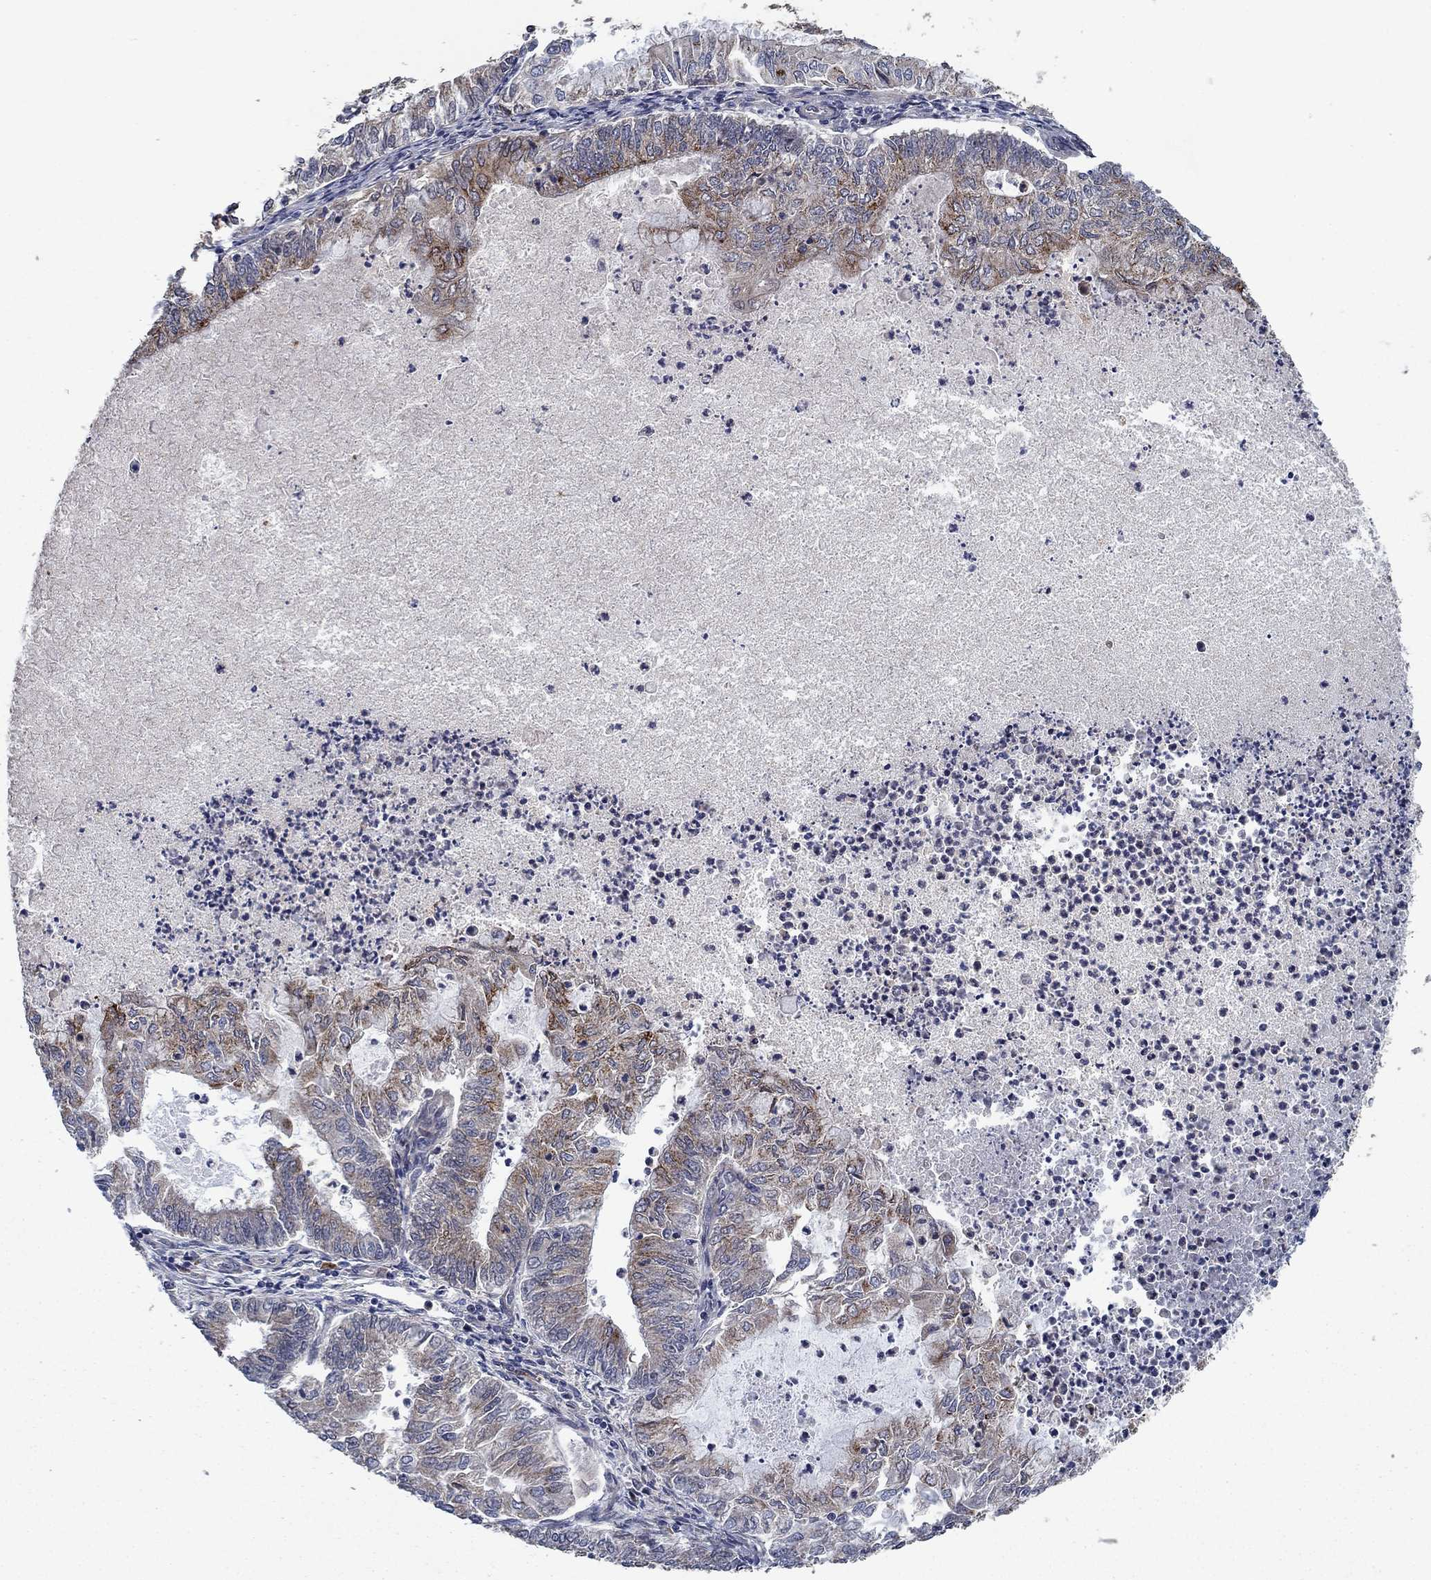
{"staining": {"intensity": "moderate", "quantity": "<25%", "location": "cytoplasmic/membranous"}, "tissue": "endometrial cancer", "cell_type": "Tumor cells", "image_type": "cancer", "snomed": [{"axis": "morphology", "description": "Adenocarcinoma, NOS"}, {"axis": "topography", "description": "Endometrium"}], "caption": "Endometrial cancer tissue displays moderate cytoplasmic/membranous expression in approximately <25% of tumor cells, visualized by immunohistochemistry.", "gene": "PRICKLE4", "patient": {"sex": "female", "age": 59}}